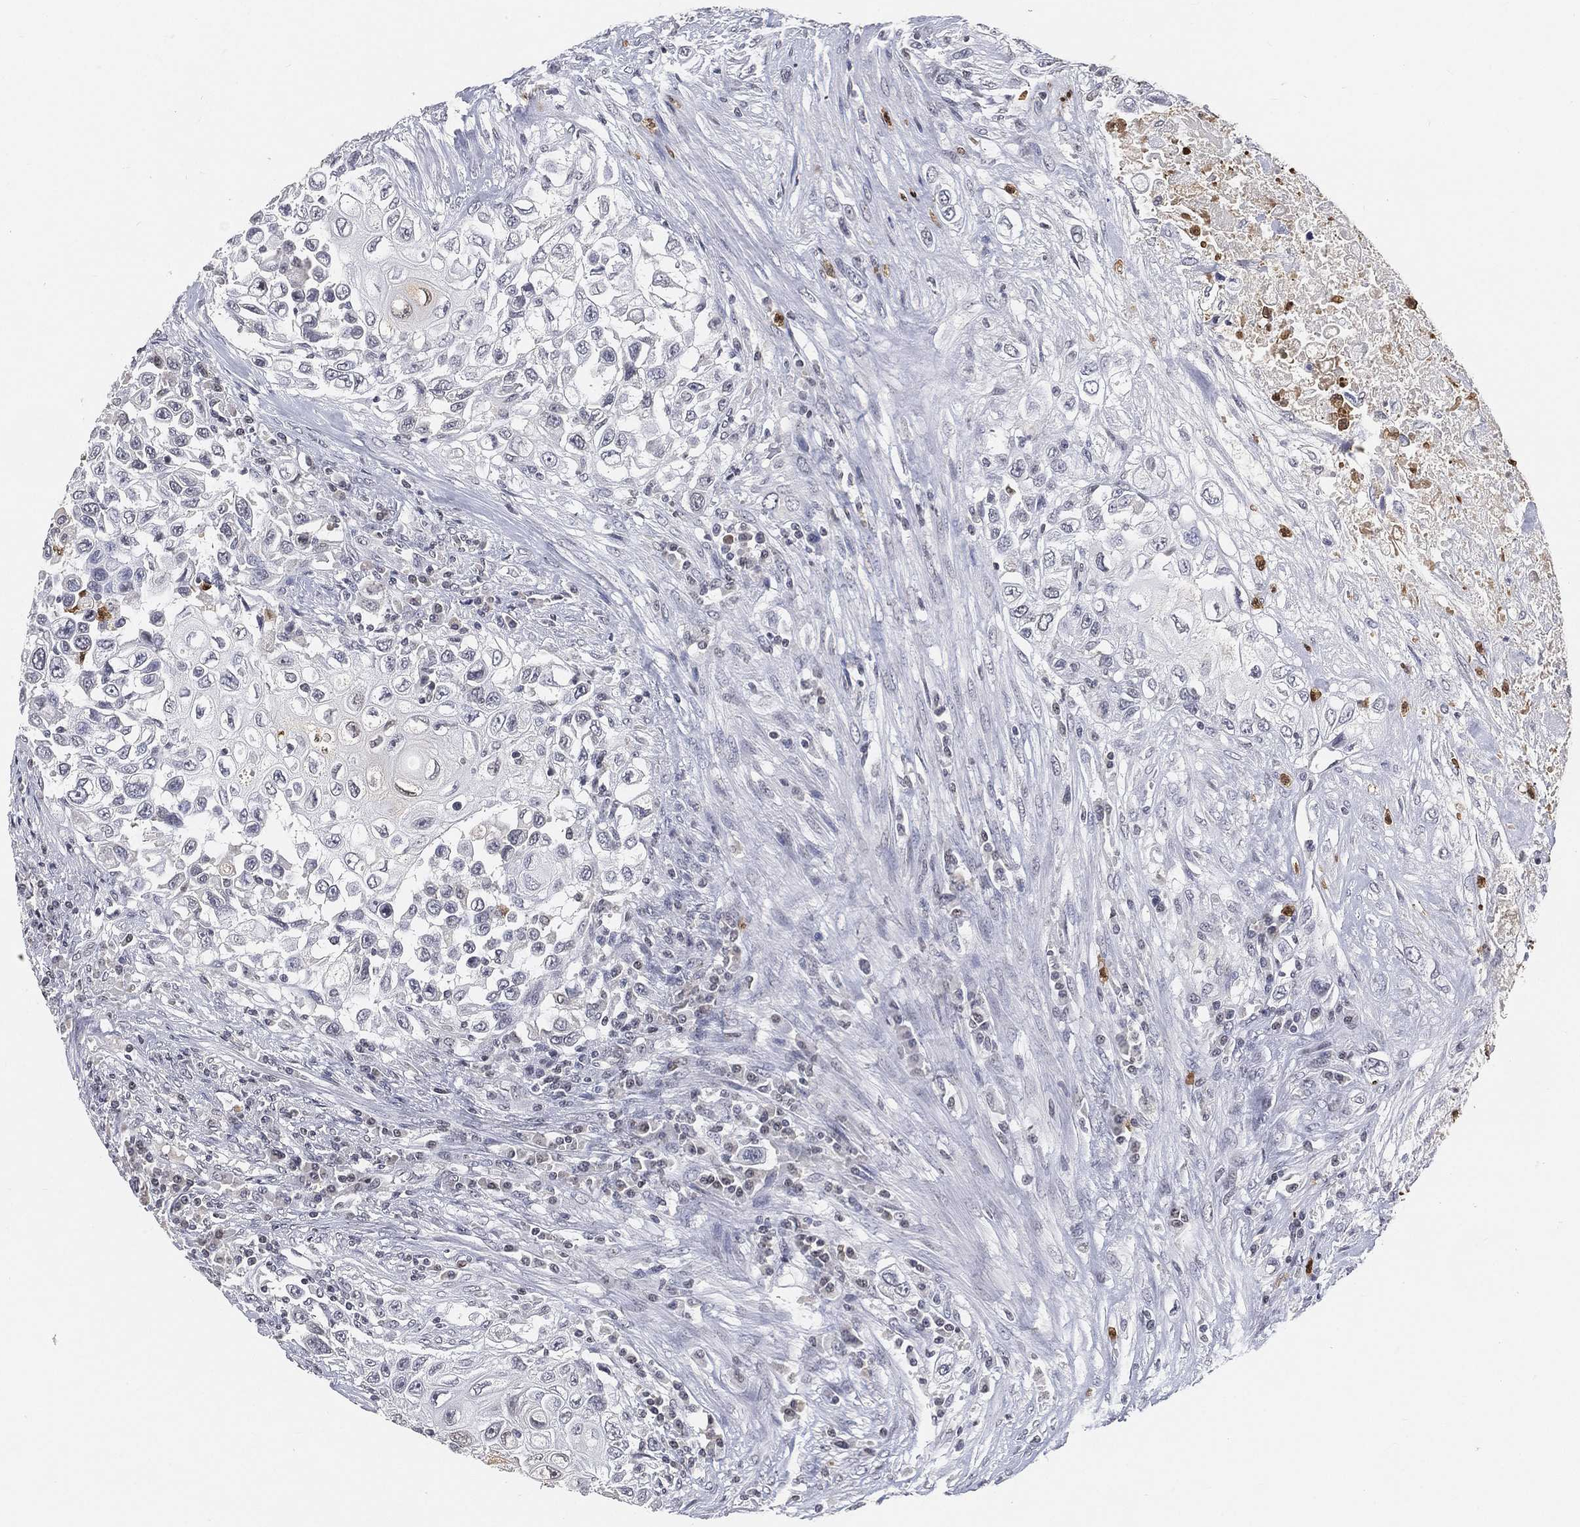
{"staining": {"intensity": "negative", "quantity": "none", "location": "none"}, "tissue": "urothelial cancer", "cell_type": "Tumor cells", "image_type": "cancer", "snomed": [{"axis": "morphology", "description": "Urothelial carcinoma, High grade"}, {"axis": "topography", "description": "Urinary bladder"}], "caption": "Immunohistochemistry image of human high-grade urothelial carcinoma stained for a protein (brown), which reveals no positivity in tumor cells.", "gene": "ARG1", "patient": {"sex": "female", "age": 56}}